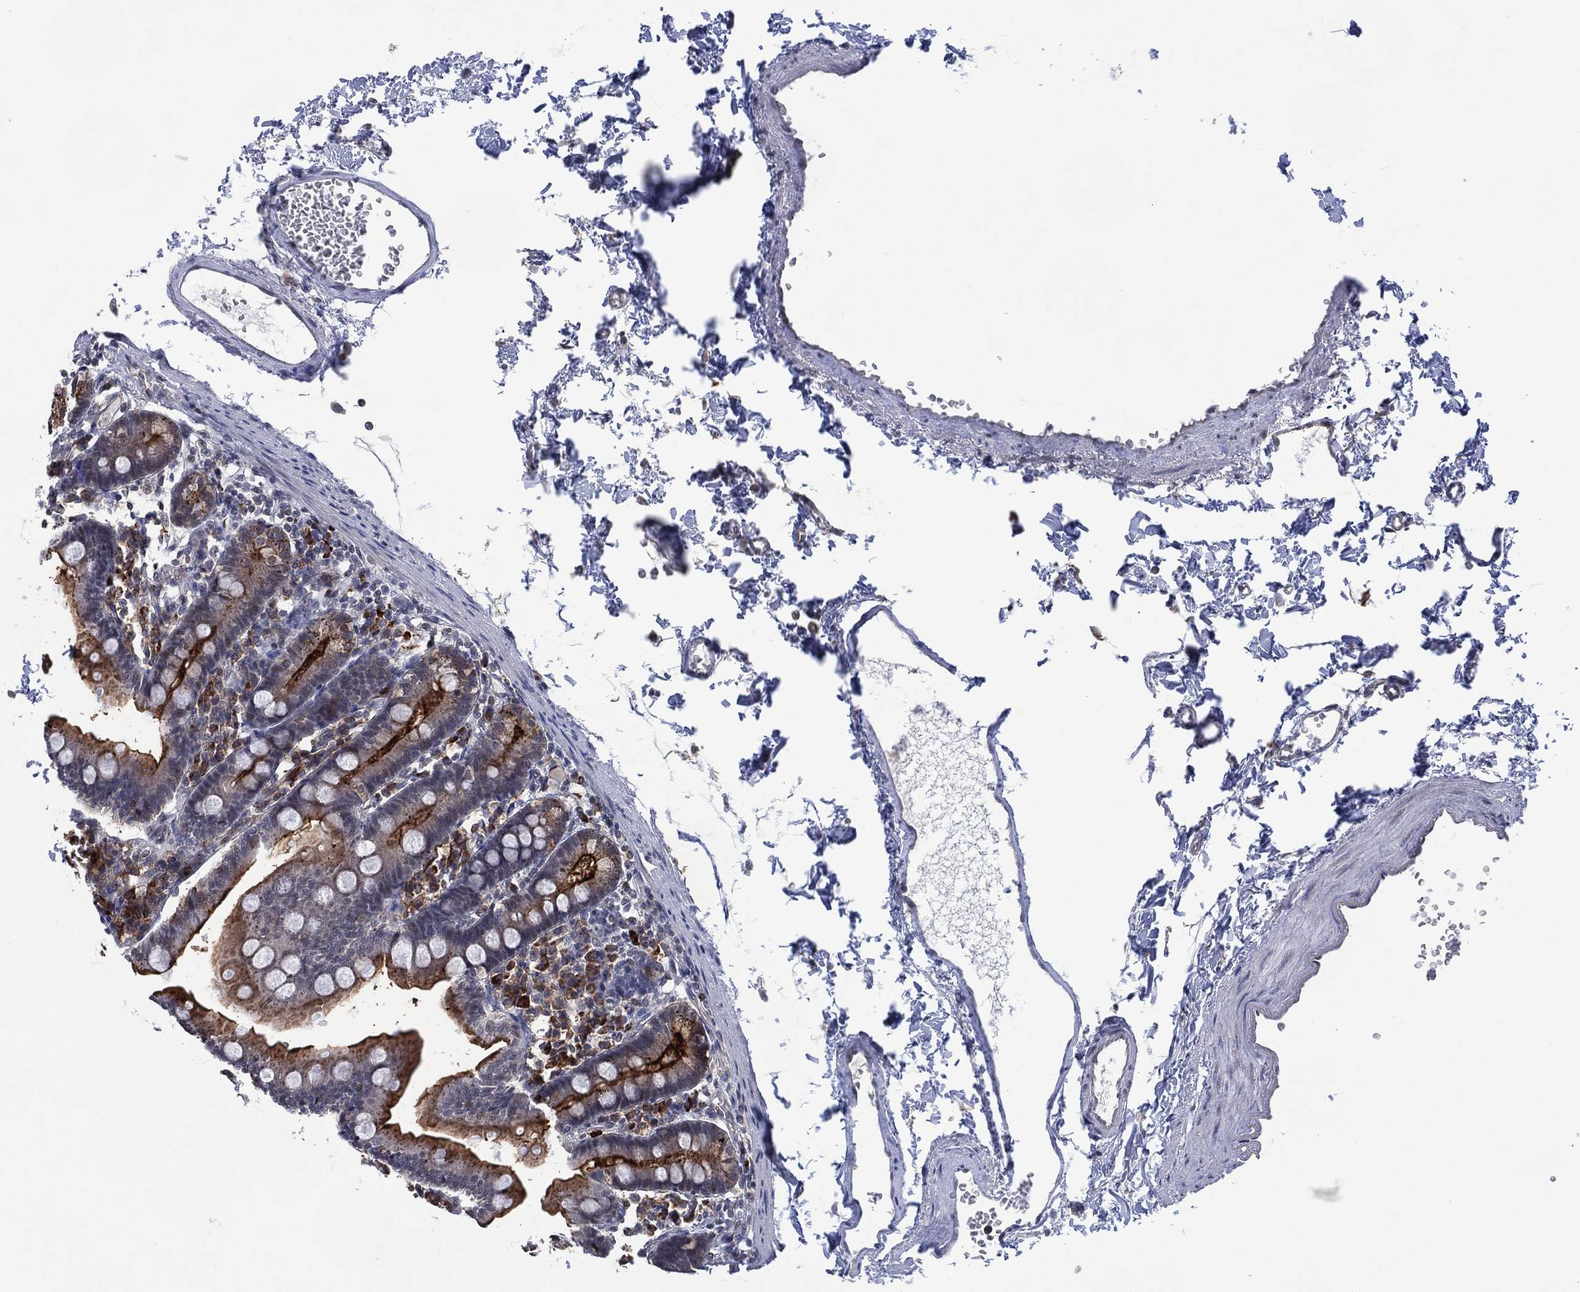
{"staining": {"intensity": "strong", "quantity": "25%-75%", "location": "cytoplasmic/membranous"}, "tissue": "duodenum", "cell_type": "Glandular cells", "image_type": "normal", "snomed": [{"axis": "morphology", "description": "Normal tissue, NOS"}, {"axis": "topography", "description": "Duodenum"}], "caption": "A high amount of strong cytoplasmic/membranous expression is seen in about 25%-75% of glandular cells in benign duodenum.", "gene": "DPP4", "patient": {"sex": "female", "age": 67}}